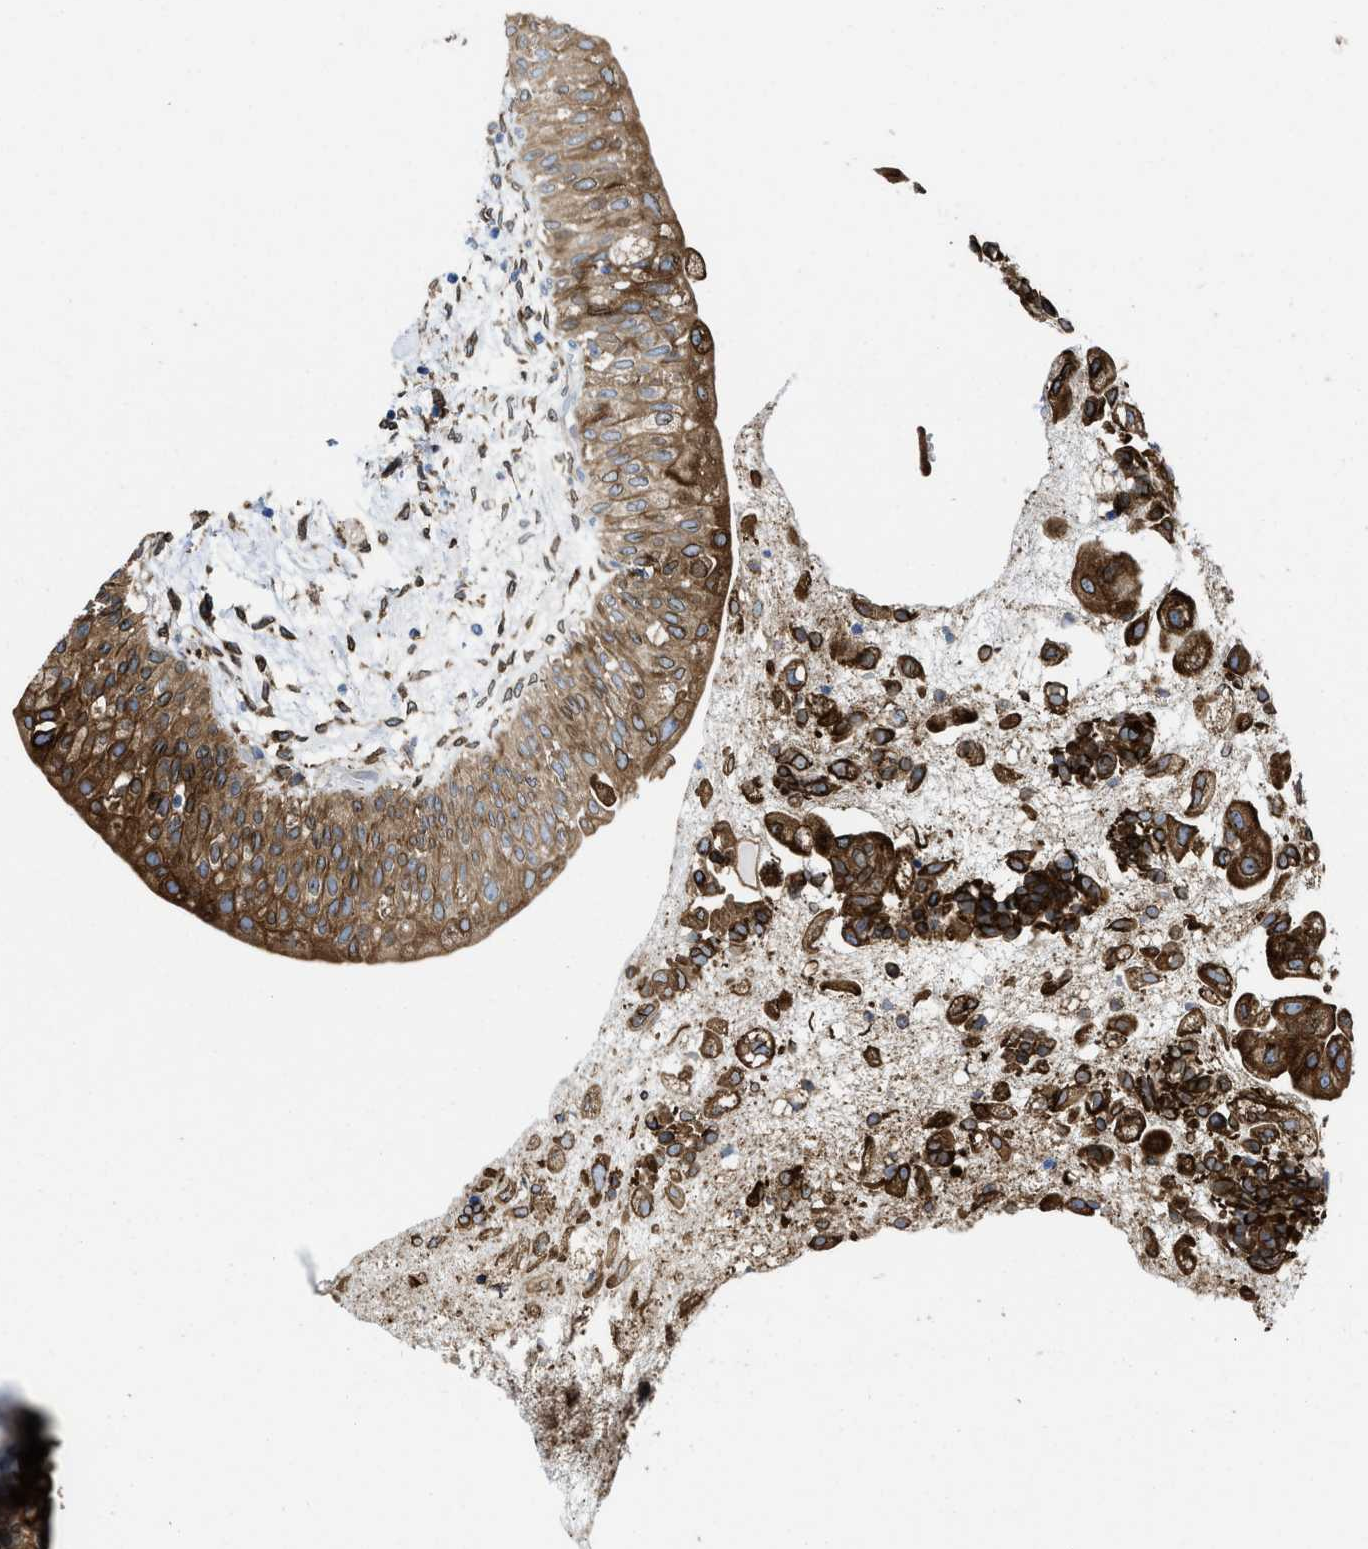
{"staining": {"intensity": "strong", "quantity": ">75%", "location": "cytoplasmic/membranous"}, "tissue": "urinary bladder", "cell_type": "Urothelial cells", "image_type": "normal", "snomed": [{"axis": "morphology", "description": "Normal tissue, NOS"}, {"axis": "topography", "description": "Urinary bladder"}], "caption": "Immunohistochemical staining of benign human urinary bladder reveals >75% levels of strong cytoplasmic/membranous protein positivity in about >75% of urothelial cells.", "gene": "ERLIN2", "patient": {"sex": "female", "age": 55}}